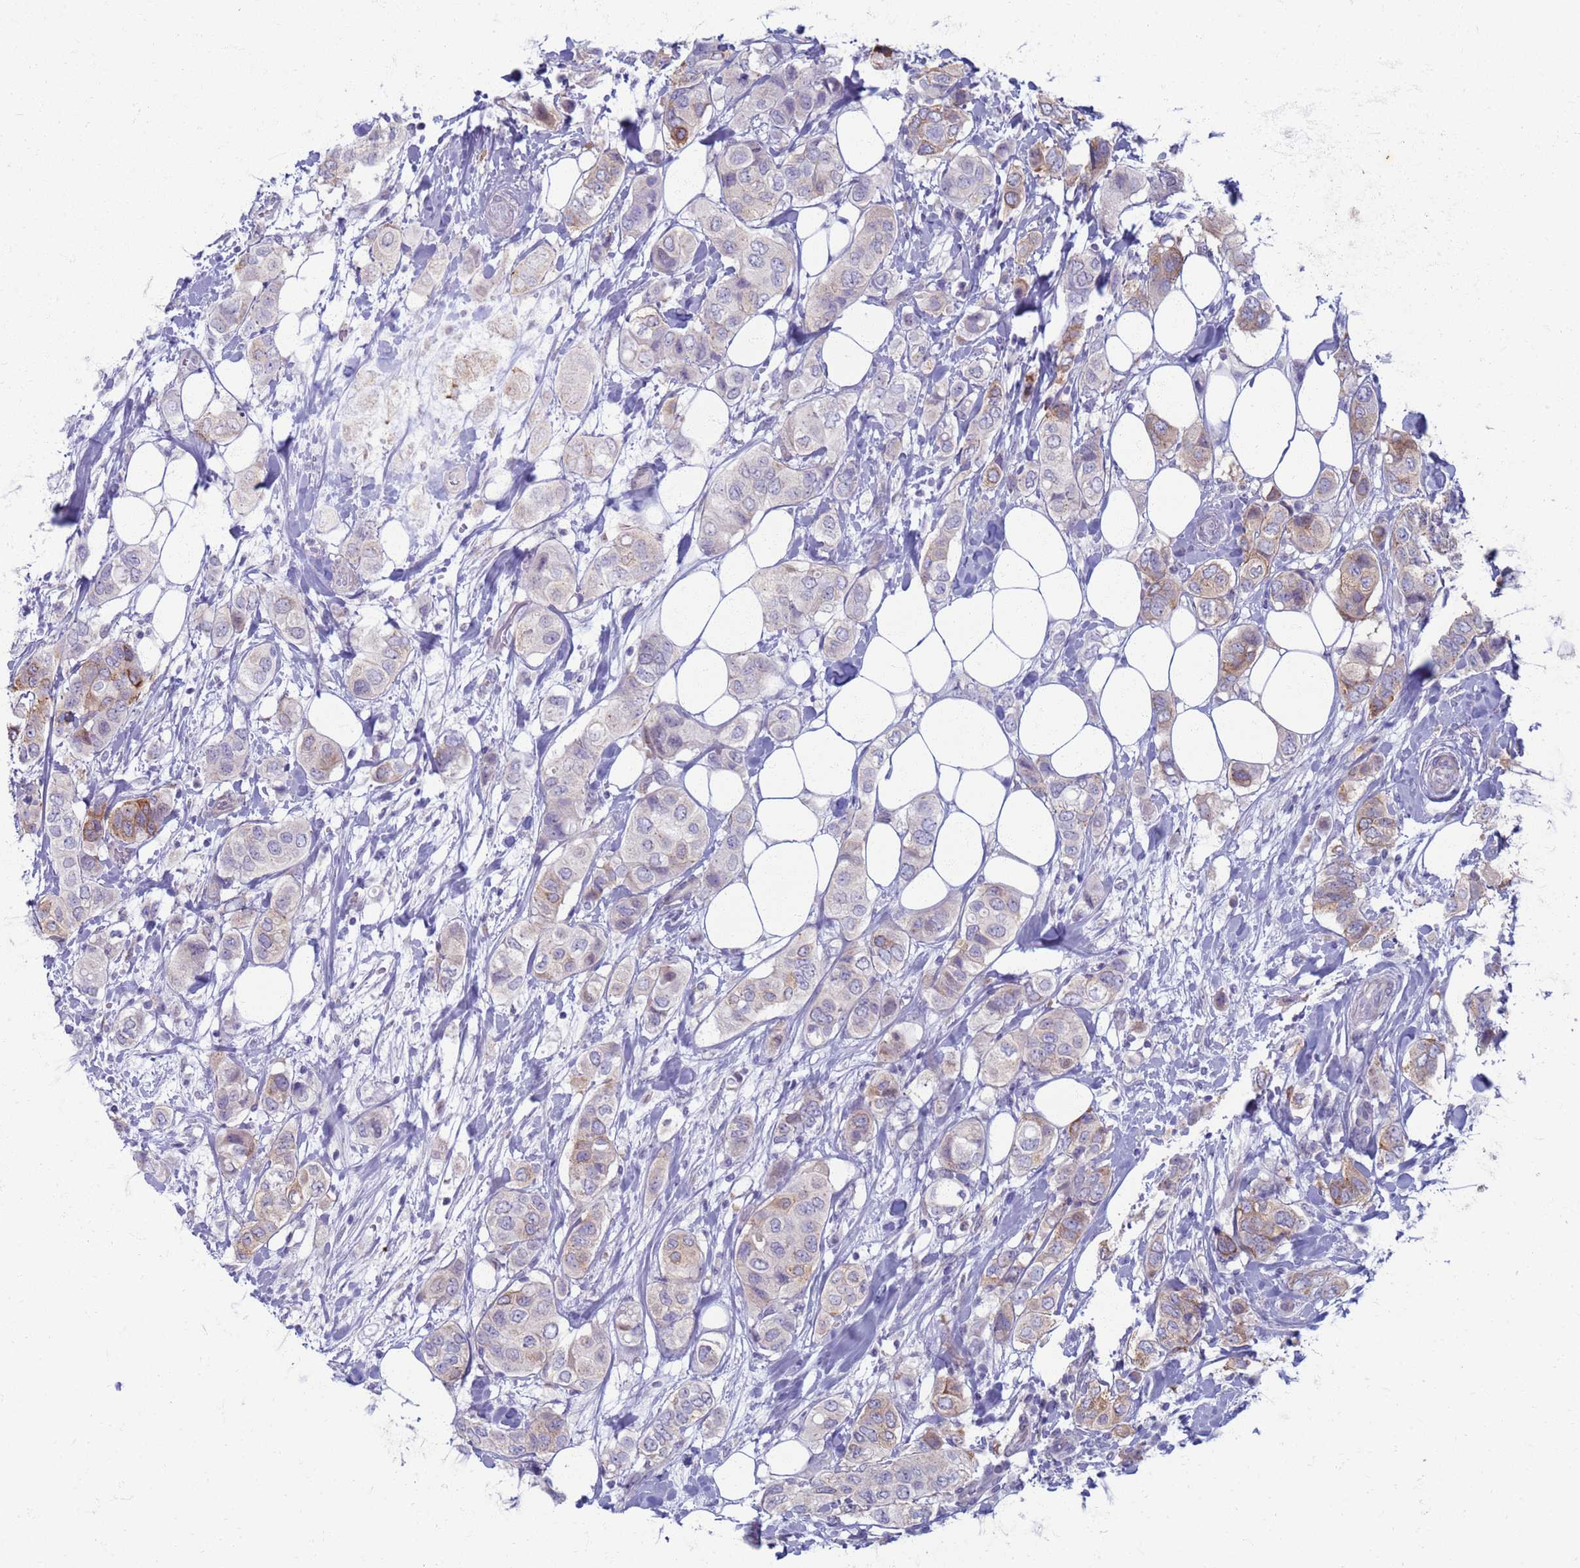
{"staining": {"intensity": "moderate", "quantity": "25%-75%", "location": "cytoplasmic/membranous"}, "tissue": "breast cancer", "cell_type": "Tumor cells", "image_type": "cancer", "snomed": [{"axis": "morphology", "description": "Lobular carcinoma"}, {"axis": "topography", "description": "Breast"}], "caption": "Moderate cytoplasmic/membranous protein positivity is appreciated in approximately 25%-75% of tumor cells in lobular carcinoma (breast). Immunohistochemistry (ihc) stains the protein of interest in brown and the nuclei are stained blue.", "gene": "CLCA2", "patient": {"sex": "female", "age": 51}}